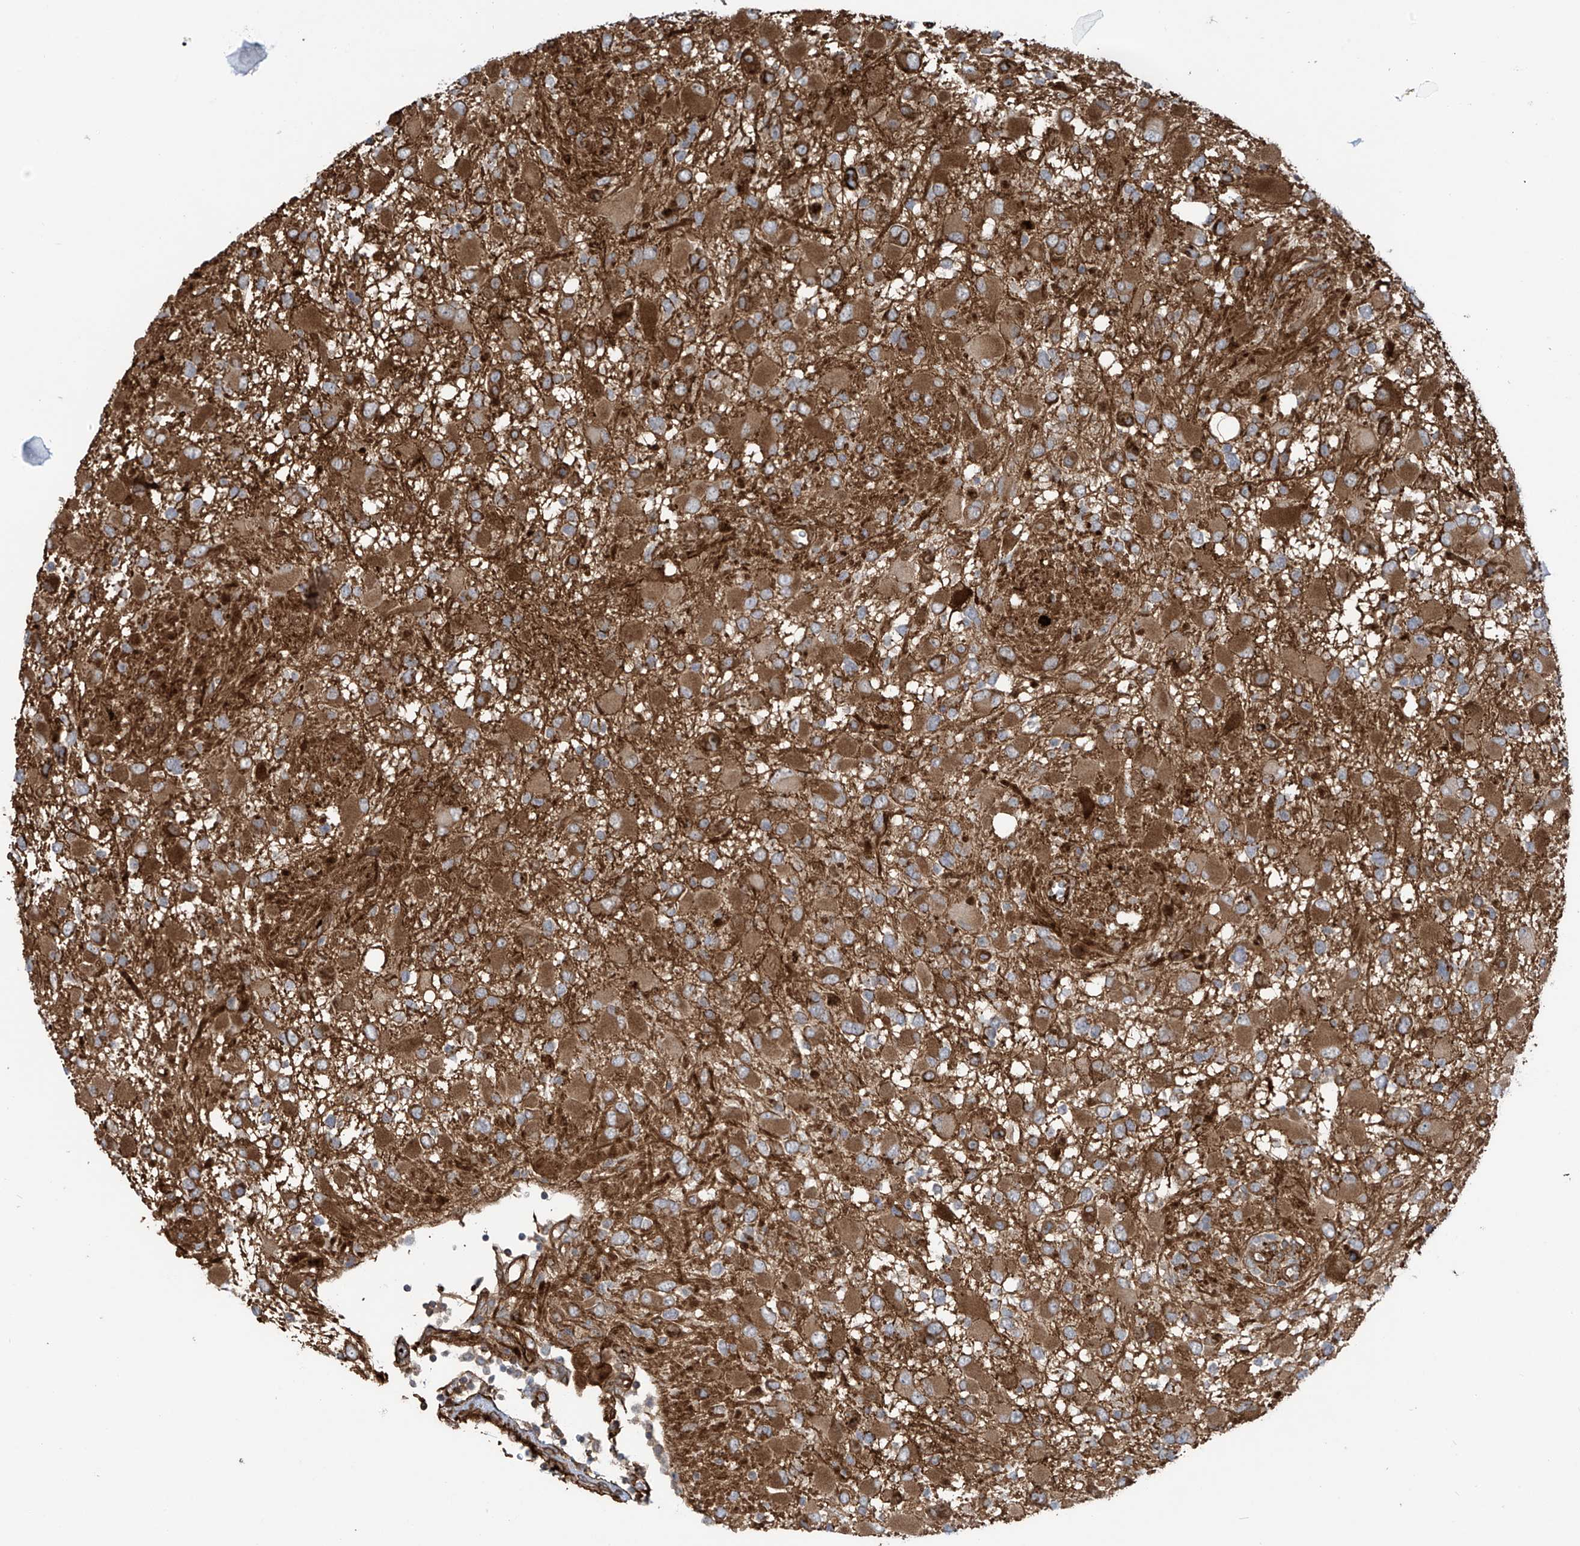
{"staining": {"intensity": "moderate", "quantity": ">75%", "location": "cytoplasmic/membranous"}, "tissue": "glioma", "cell_type": "Tumor cells", "image_type": "cancer", "snomed": [{"axis": "morphology", "description": "Glioma, malignant, High grade"}, {"axis": "topography", "description": "Brain"}], "caption": "Glioma tissue exhibits moderate cytoplasmic/membranous staining in approximately >75% of tumor cells", "gene": "SLC9A2", "patient": {"sex": "male", "age": 53}}